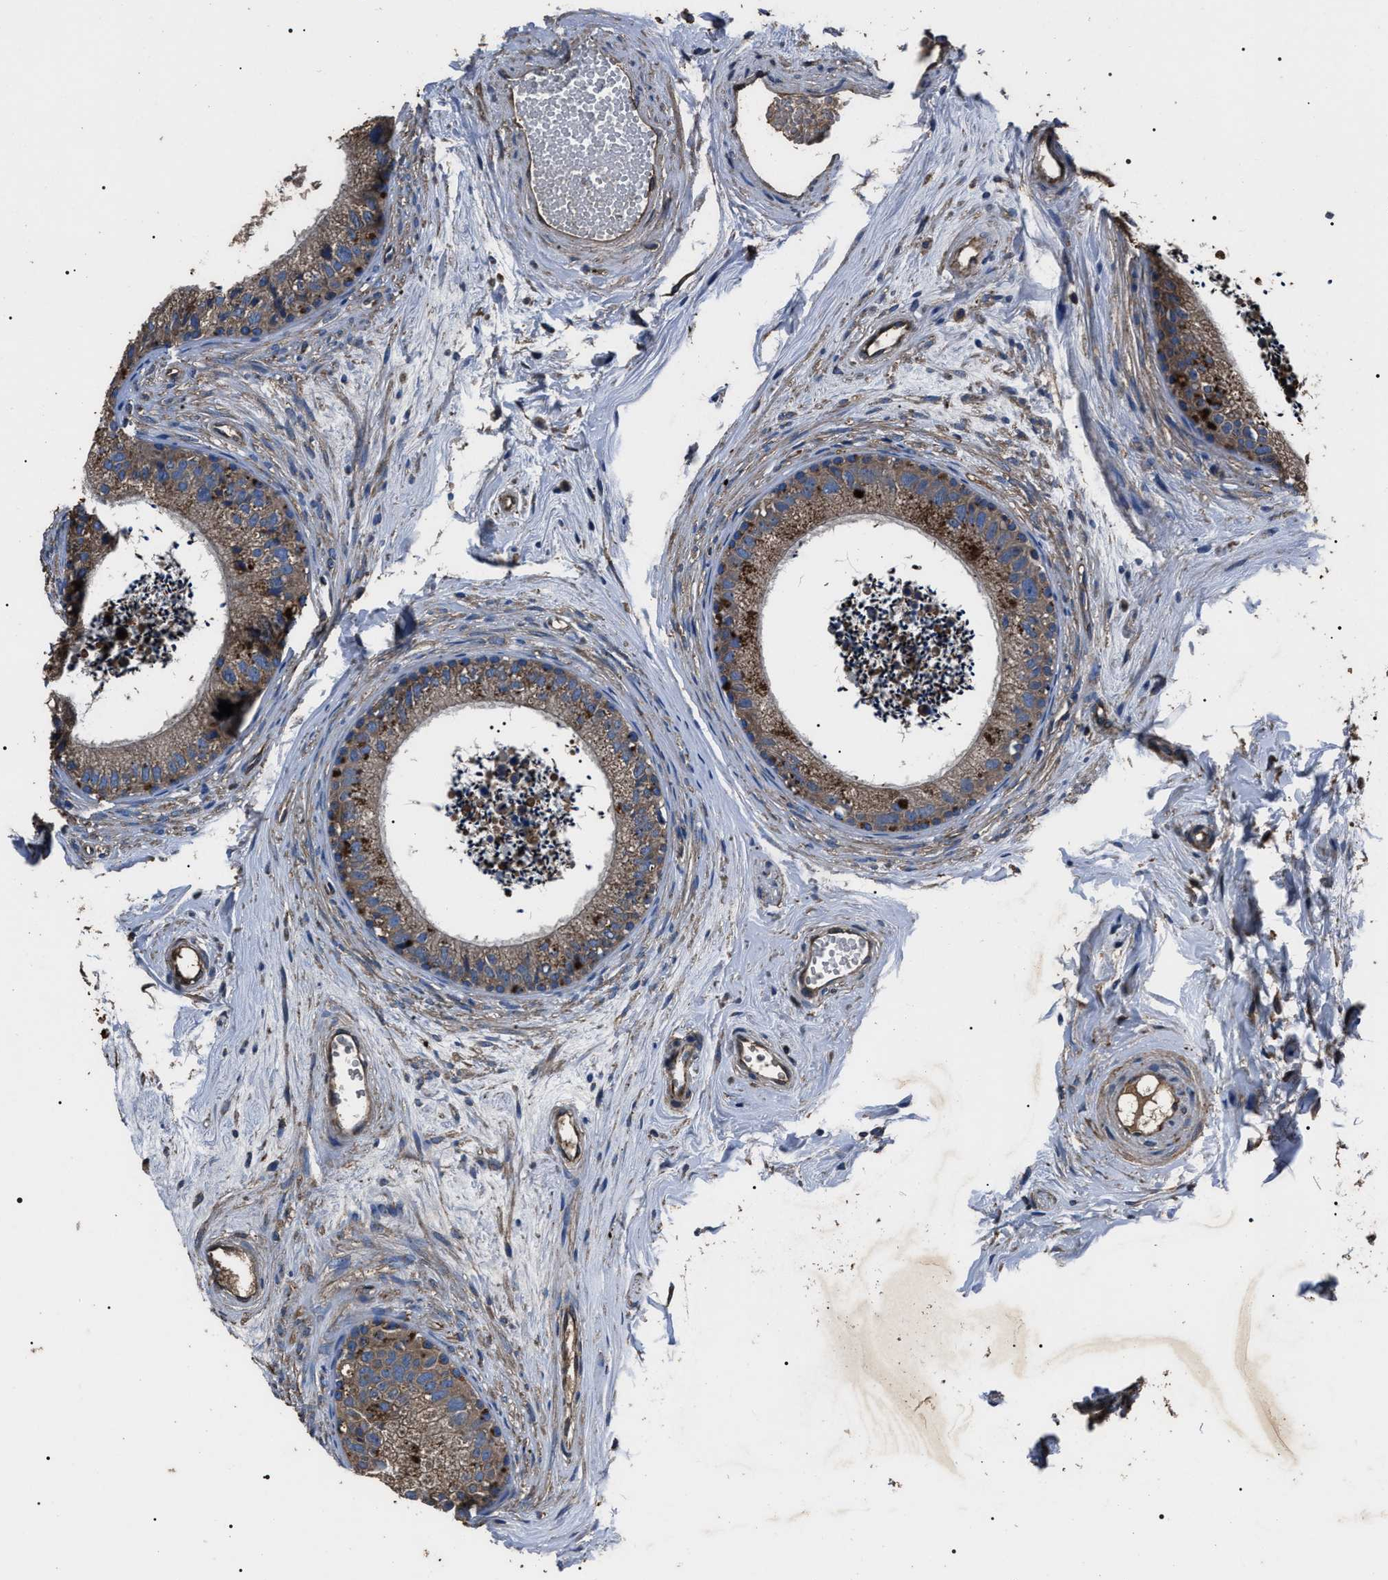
{"staining": {"intensity": "strong", "quantity": "25%-75%", "location": "cytoplasmic/membranous"}, "tissue": "epididymis", "cell_type": "Glandular cells", "image_type": "normal", "snomed": [{"axis": "morphology", "description": "Normal tissue, NOS"}, {"axis": "topography", "description": "Epididymis"}], "caption": "Glandular cells reveal high levels of strong cytoplasmic/membranous positivity in about 25%-75% of cells in unremarkable human epididymis.", "gene": "HSCB", "patient": {"sex": "male", "age": 56}}